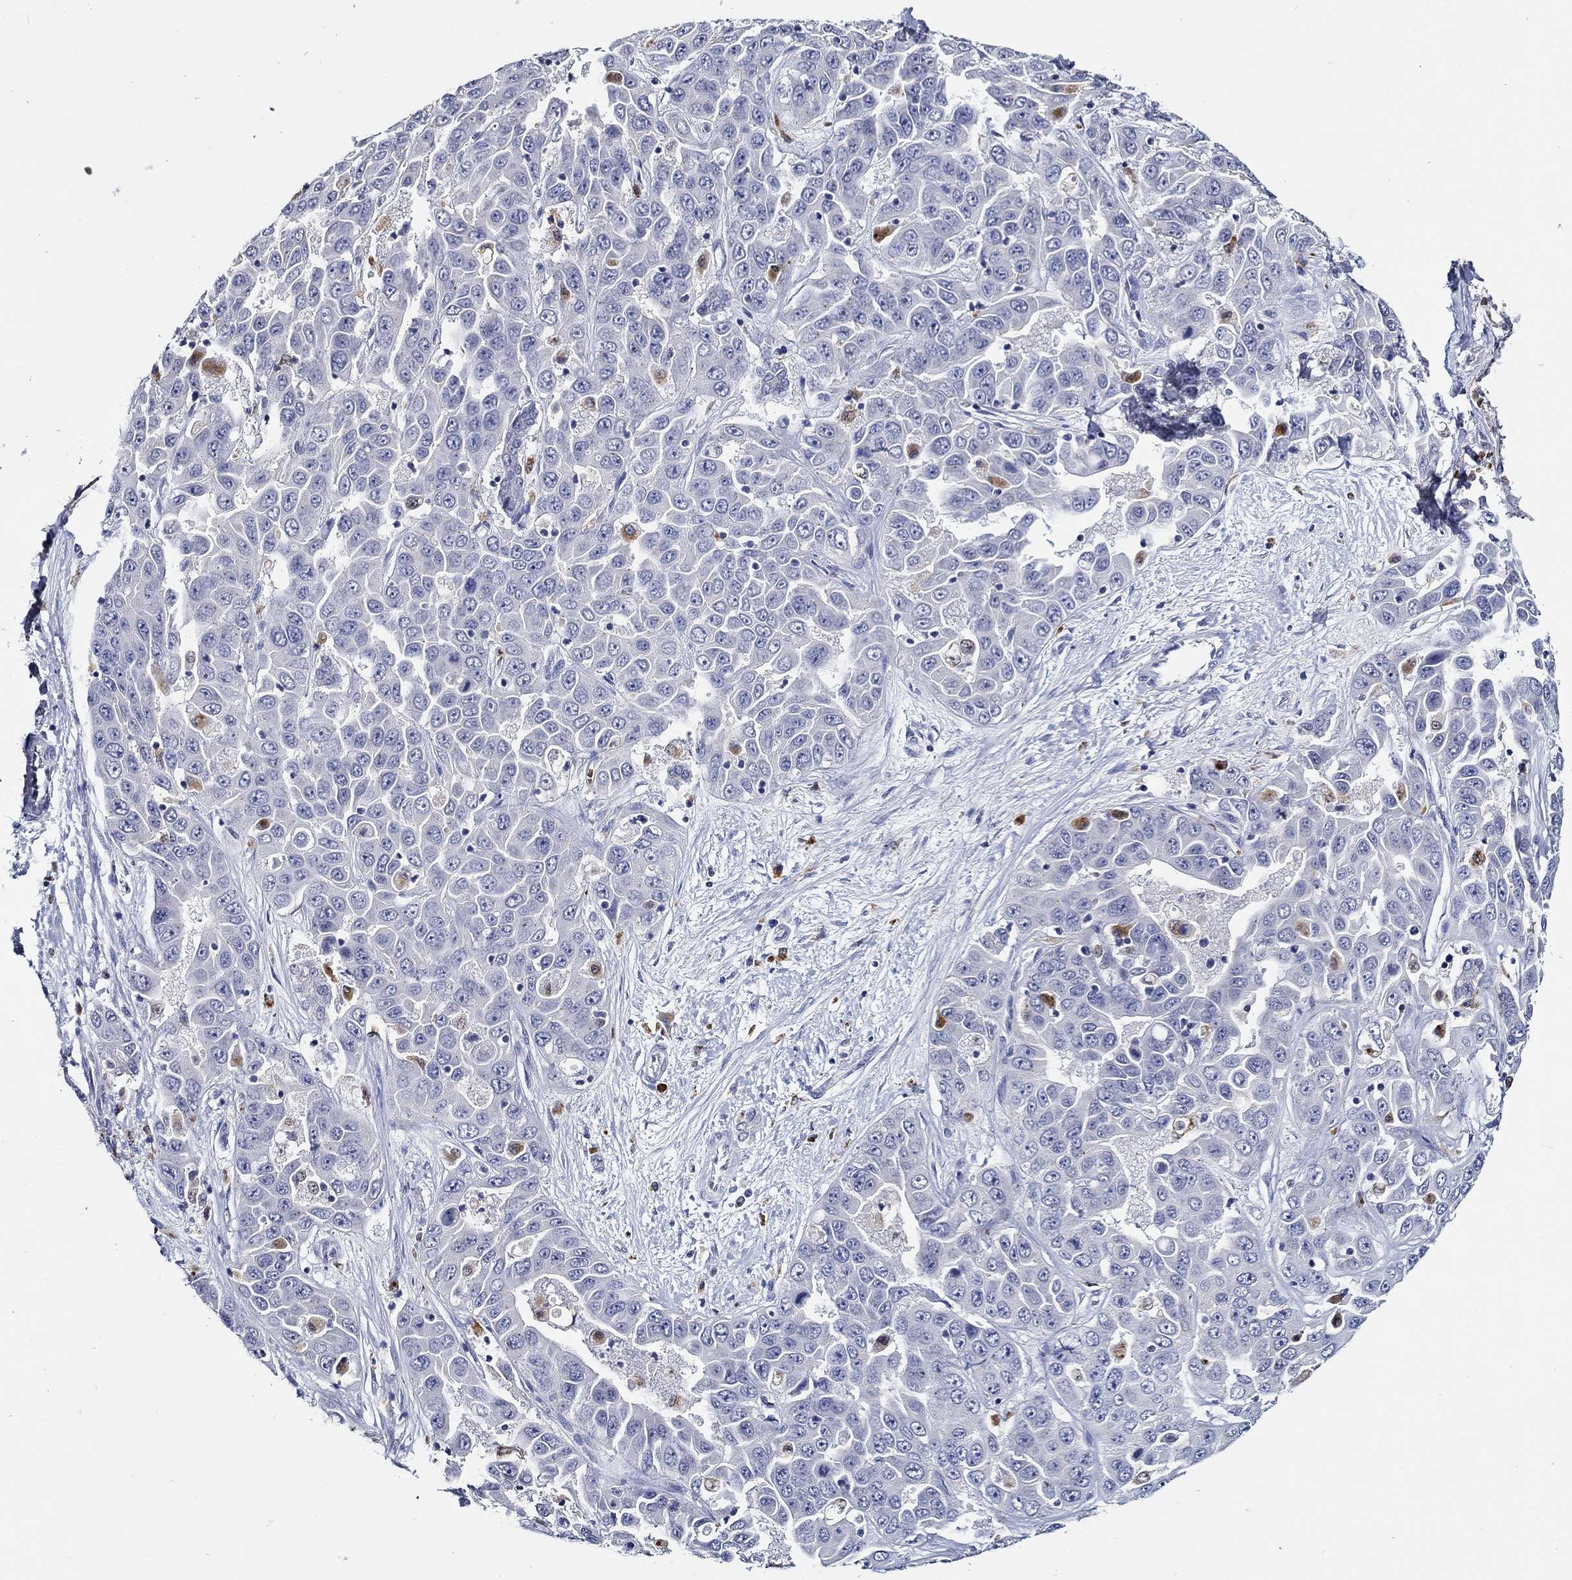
{"staining": {"intensity": "negative", "quantity": "none", "location": "none"}, "tissue": "liver cancer", "cell_type": "Tumor cells", "image_type": "cancer", "snomed": [{"axis": "morphology", "description": "Cholangiocarcinoma"}, {"axis": "topography", "description": "Liver"}], "caption": "An IHC image of liver cholangiocarcinoma is shown. There is no staining in tumor cells of liver cholangiocarcinoma. Brightfield microscopy of immunohistochemistry (IHC) stained with DAB (brown) and hematoxylin (blue), captured at high magnification.", "gene": "GATA2", "patient": {"sex": "female", "age": 52}}